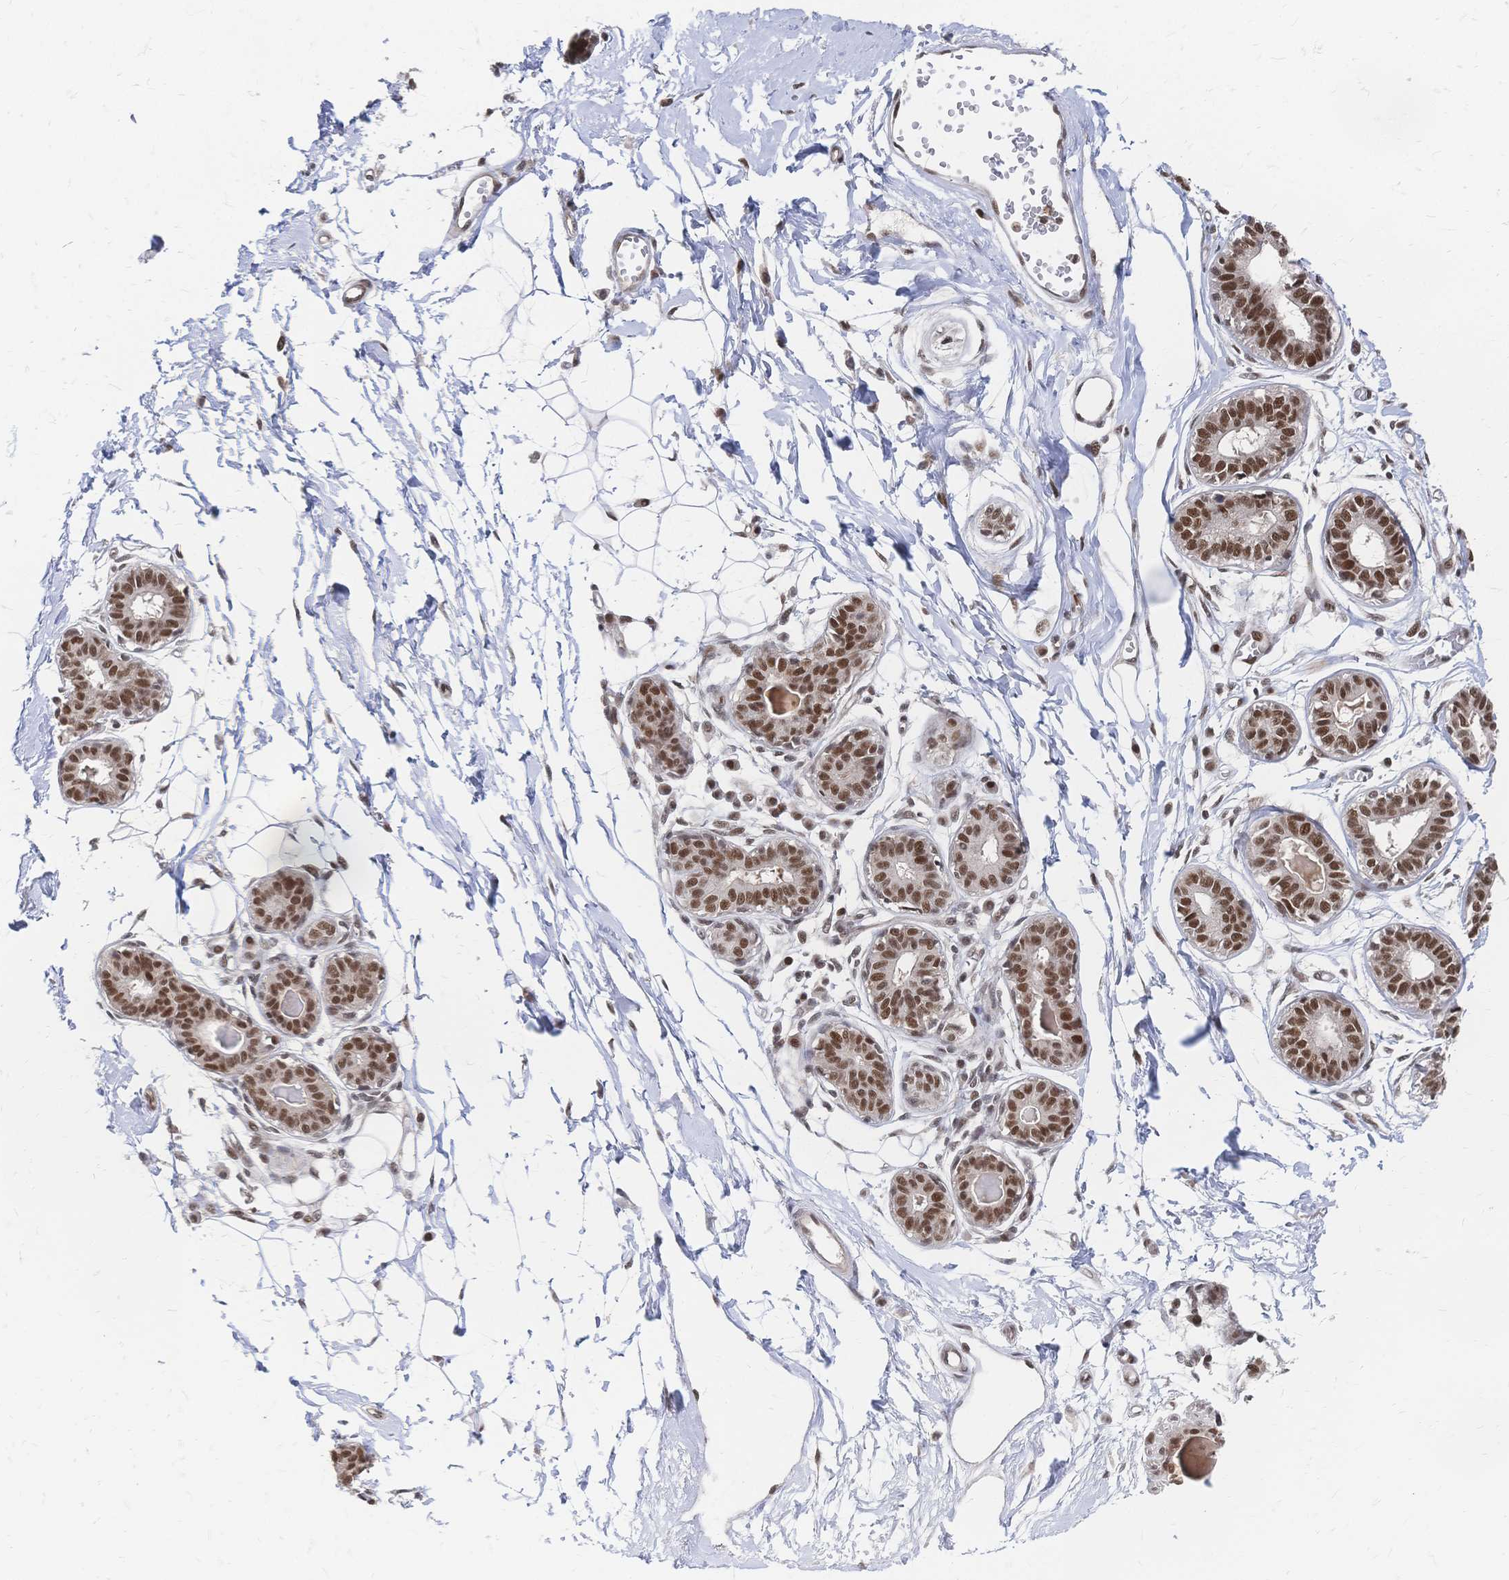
{"staining": {"intensity": "moderate", "quantity": ">75%", "location": "nuclear"}, "tissue": "breast", "cell_type": "Adipocytes", "image_type": "normal", "snomed": [{"axis": "morphology", "description": "Normal tissue, NOS"}, {"axis": "topography", "description": "Breast"}], "caption": "Immunohistochemistry (IHC) micrograph of benign breast stained for a protein (brown), which reveals medium levels of moderate nuclear expression in about >75% of adipocytes.", "gene": "NELFA", "patient": {"sex": "female", "age": 45}}